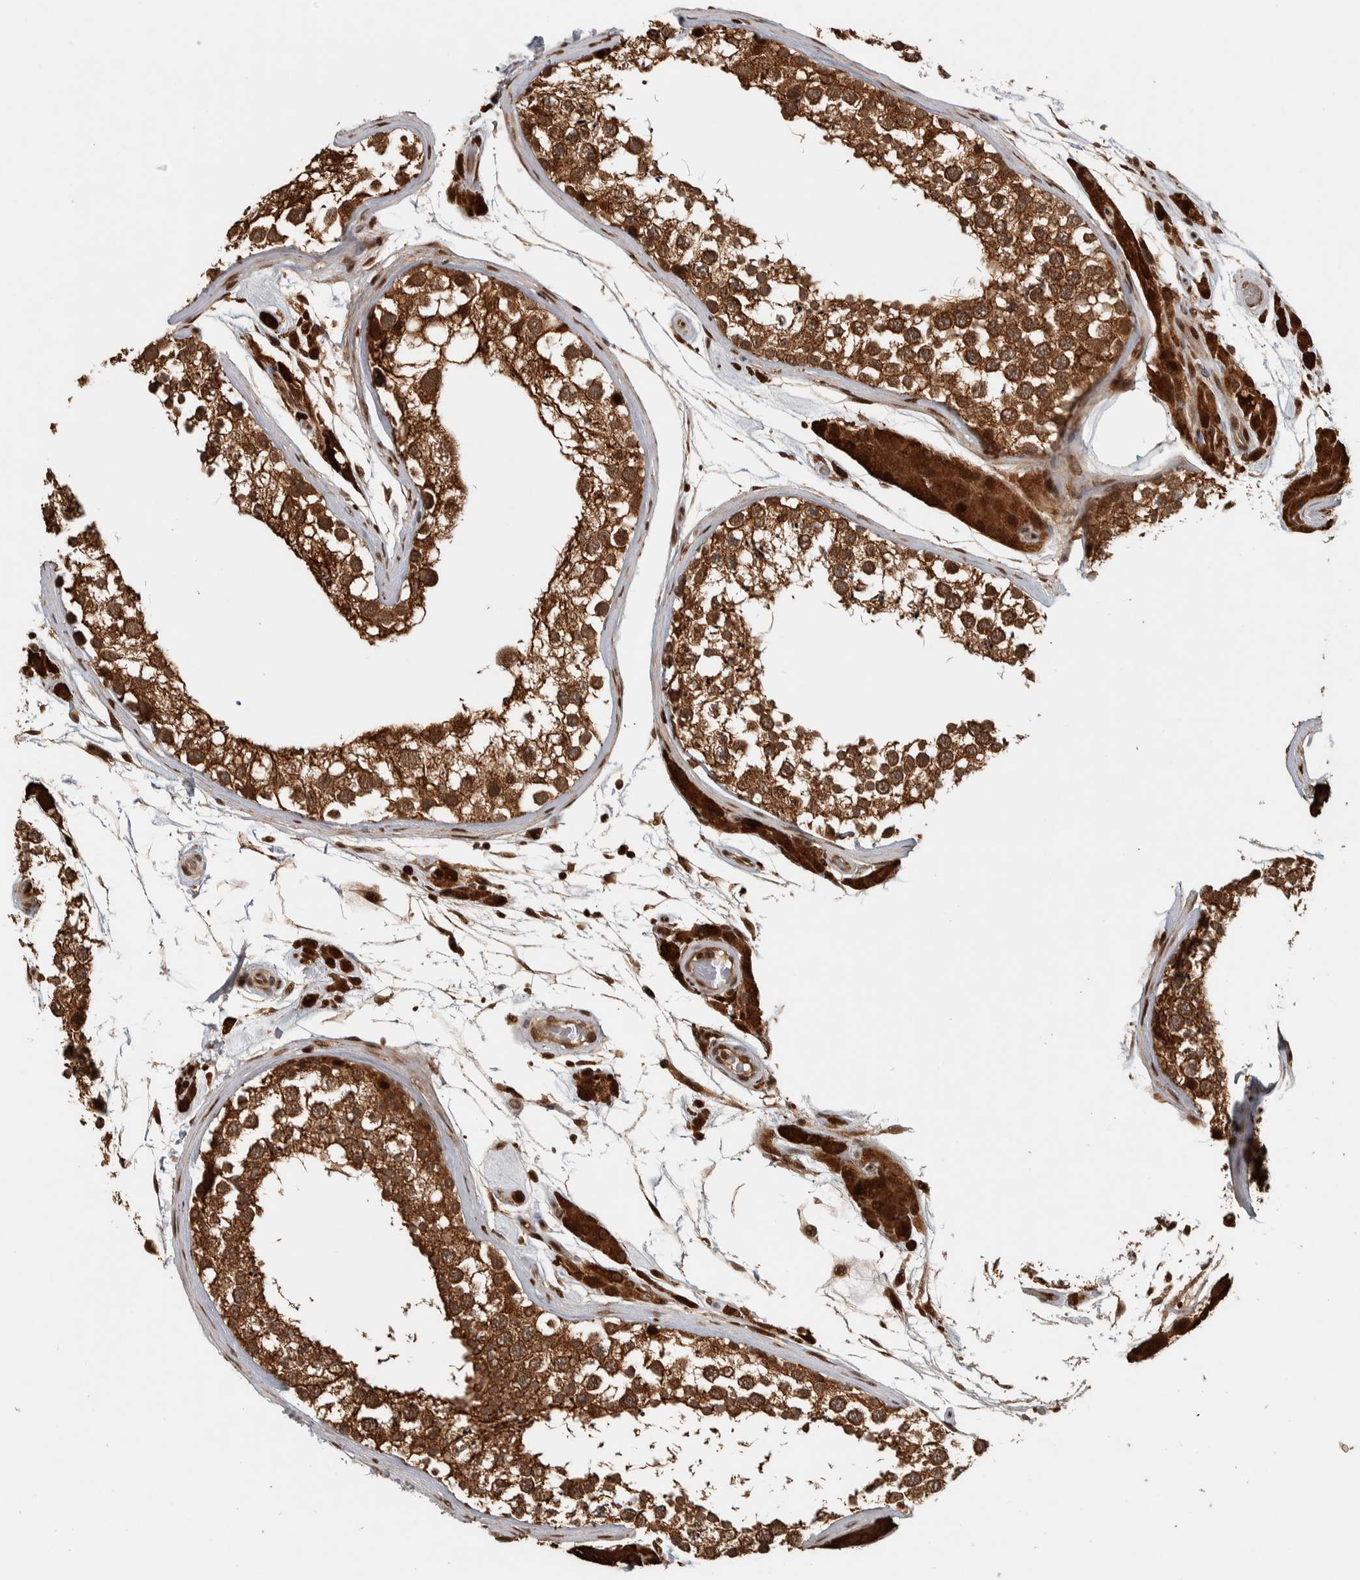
{"staining": {"intensity": "moderate", "quantity": ">75%", "location": "cytoplasmic/membranous,nuclear"}, "tissue": "testis", "cell_type": "Cells in seminiferous ducts", "image_type": "normal", "snomed": [{"axis": "morphology", "description": "Normal tissue, NOS"}, {"axis": "topography", "description": "Testis"}], "caption": "Immunohistochemistry of benign human testis demonstrates medium levels of moderate cytoplasmic/membranous,nuclear expression in about >75% of cells in seminiferous ducts. The staining was performed using DAB to visualize the protein expression in brown, while the nuclei were stained in blue with hematoxylin (Magnification: 20x).", "gene": "RPS6KA4", "patient": {"sex": "male", "age": 46}}